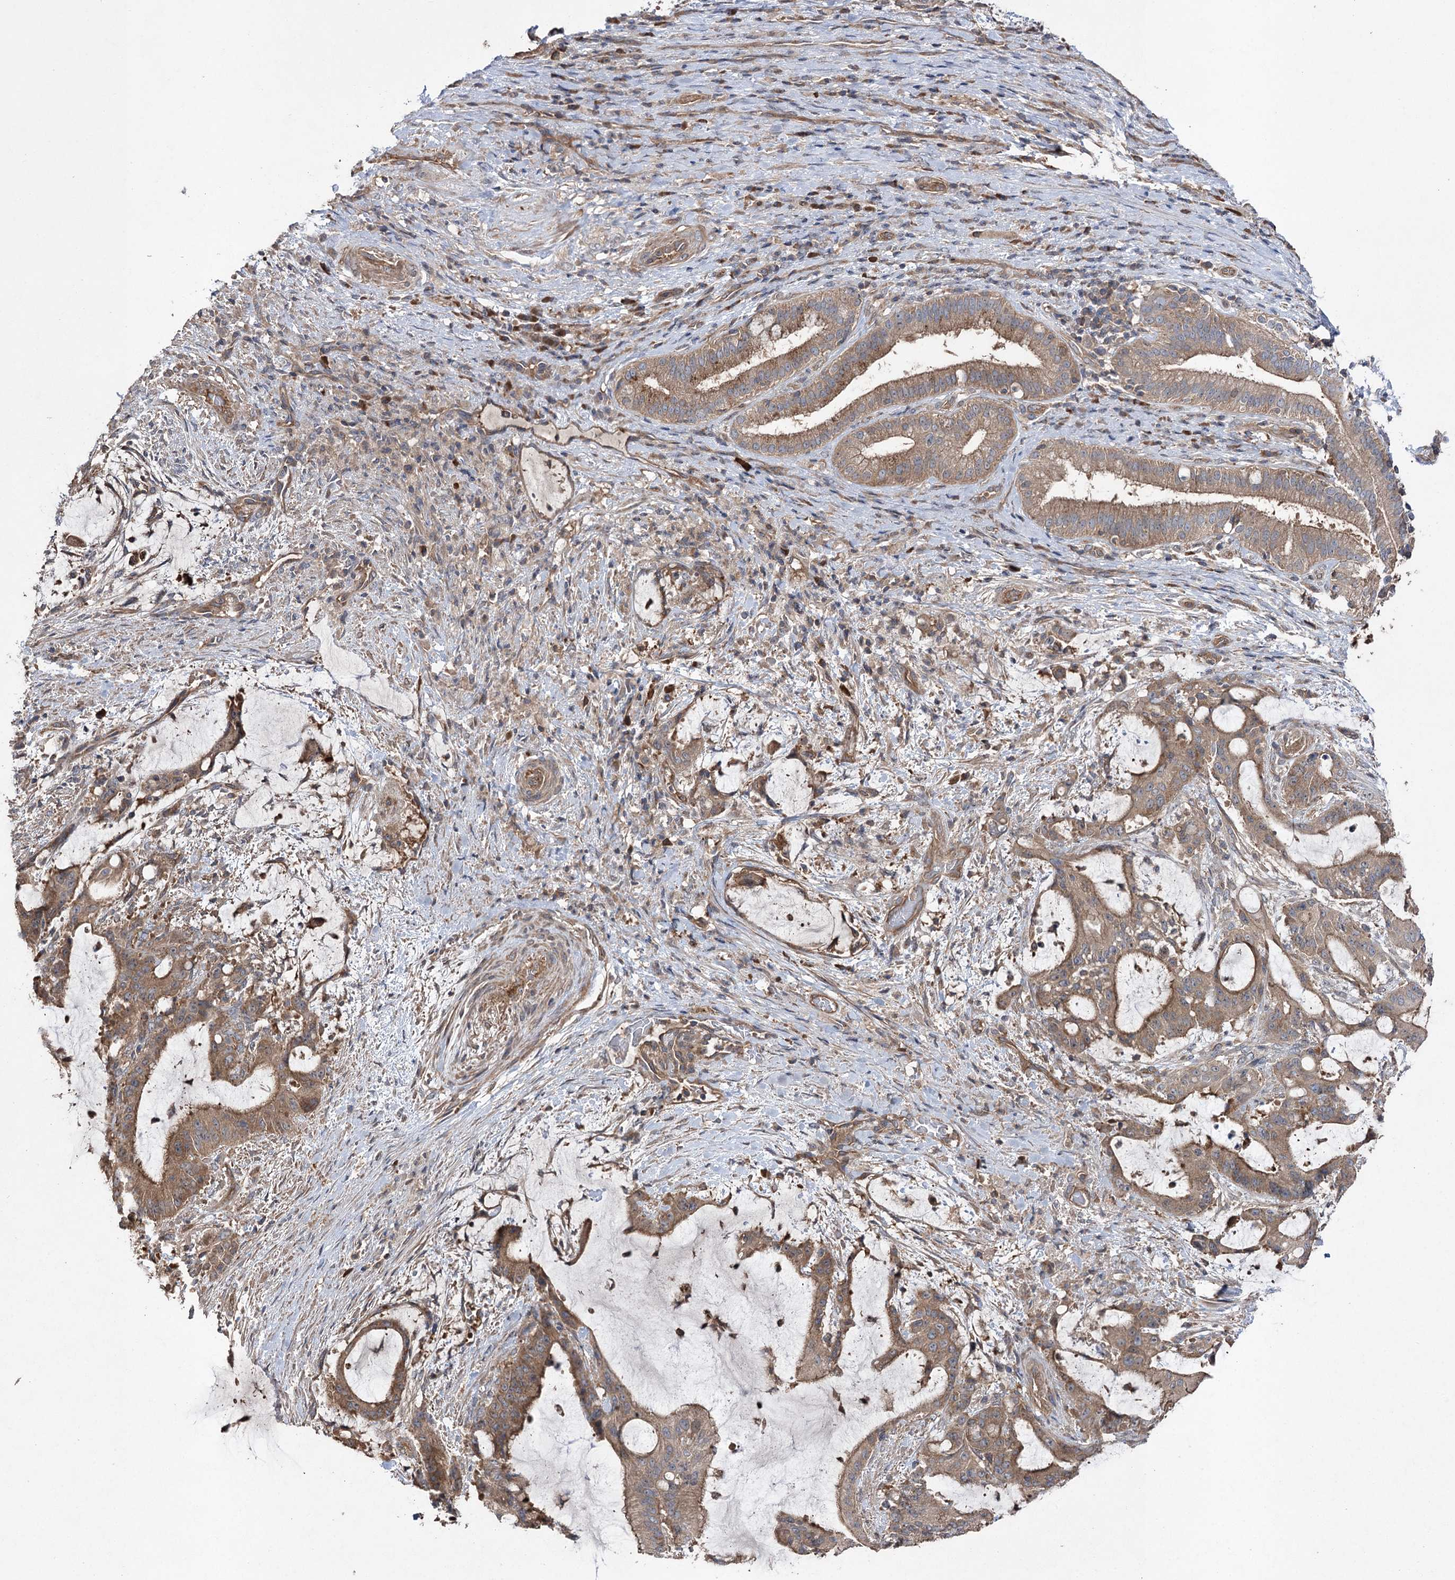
{"staining": {"intensity": "moderate", "quantity": ">75%", "location": "cytoplasmic/membranous"}, "tissue": "liver cancer", "cell_type": "Tumor cells", "image_type": "cancer", "snomed": [{"axis": "morphology", "description": "Normal tissue, NOS"}, {"axis": "morphology", "description": "Cholangiocarcinoma"}, {"axis": "topography", "description": "Liver"}, {"axis": "topography", "description": "Peripheral nerve tissue"}], "caption": "Immunohistochemistry photomicrograph of human liver cholangiocarcinoma stained for a protein (brown), which reveals medium levels of moderate cytoplasmic/membranous staining in approximately >75% of tumor cells.", "gene": "LARS2", "patient": {"sex": "female", "age": 73}}